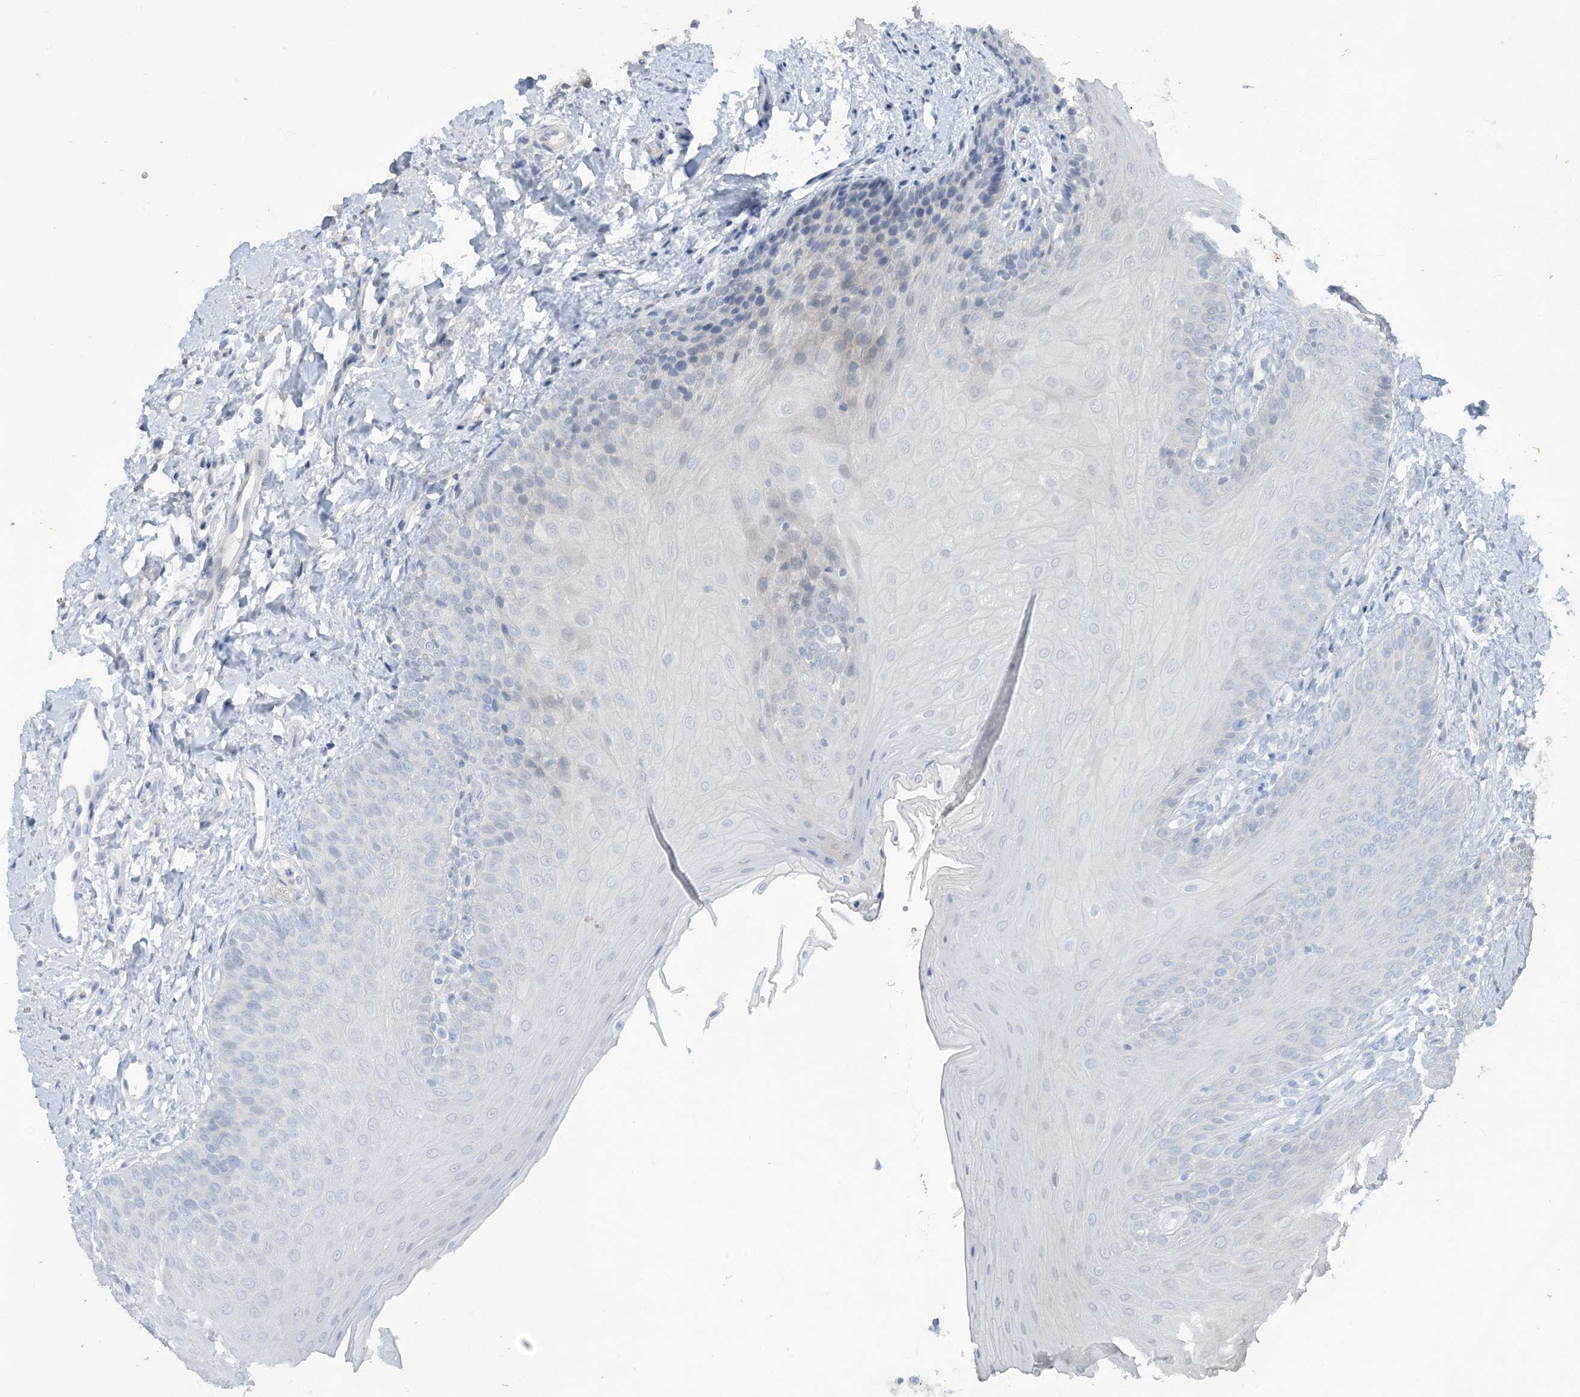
{"staining": {"intensity": "moderate", "quantity": "<25%", "location": "cytoplasmic/membranous"}, "tissue": "oral mucosa", "cell_type": "Squamous epithelial cells", "image_type": "normal", "snomed": [{"axis": "morphology", "description": "Normal tissue, NOS"}, {"axis": "topography", "description": "Oral tissue"}], "caption": "The photomicrograph exhibits staining of benign oral mucosa, revealing moderate cytoplasmic/membranous protein staining (brown color) within squamous epithelial cells.", "gene": "CDS1", "patient": {"sex": "female", "age": 68}}